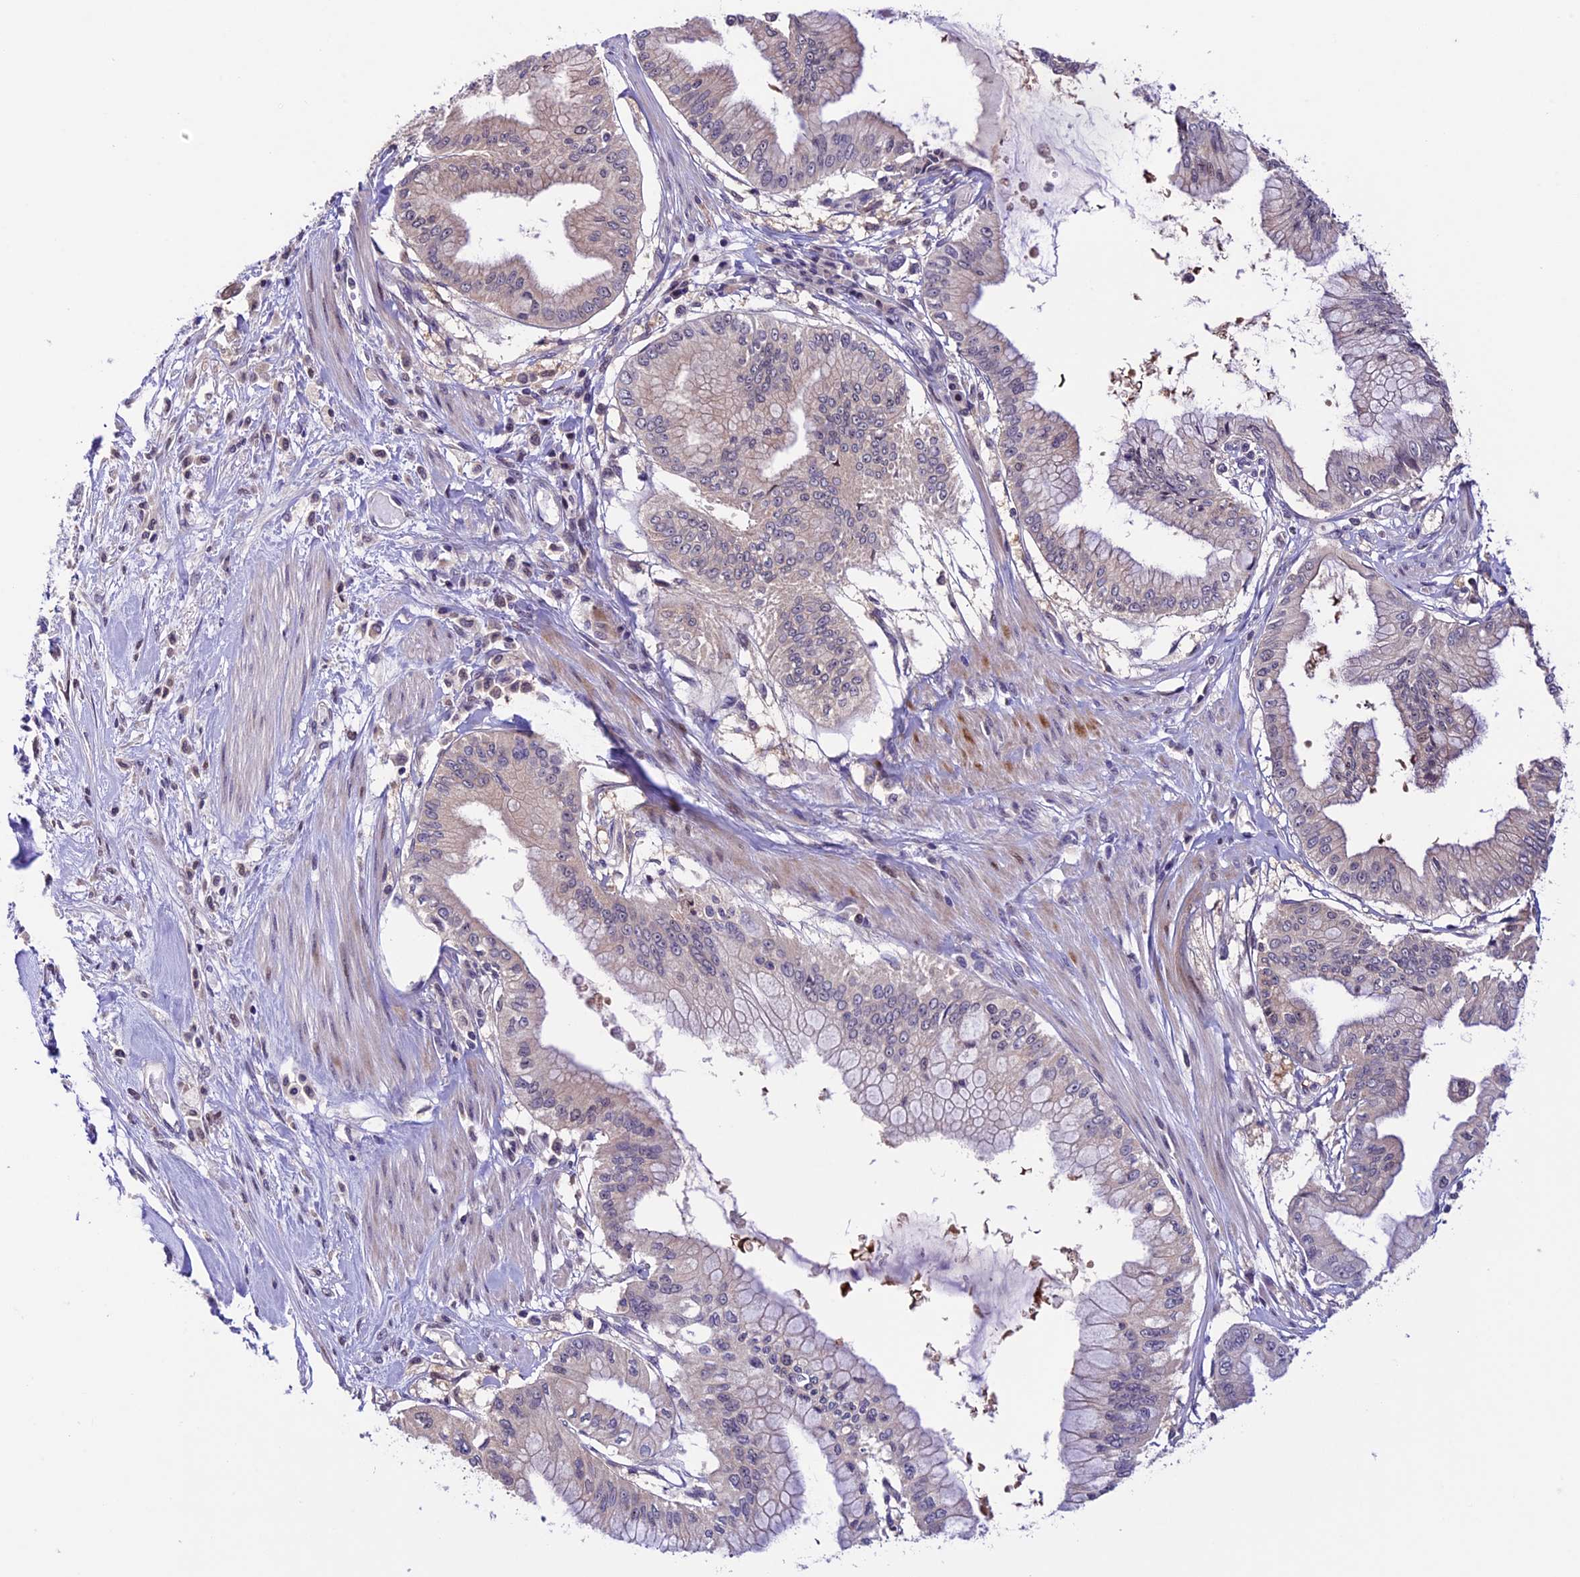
{"staining": {"intensity": "weak", "quantity": "<25%", "location": "cytoplasmic/membranous"}, "tissue": "pancreatic cancer", "cell_type": "Tumor cells", "image_type": "cancer", "snomed": [{"axis": "morphology", "description": "Adenocarcinoma, NOS"}, {"axis": "topography", "description": "Pancreas"}], "caption": "The immunohistochemistry photomicrograph has no significant positivity in tumor cells of adenocarcinoma (pancreatic) tissue. The staining was performed using DAB (3,3'-diaminobenzidine) to visualize the protein expression in brown, while the nuclei were stained in blue with hematoxylin (Magnification: 20x).", "gene": "XKR7", "patient": {"sex": "male", "age": 46}}